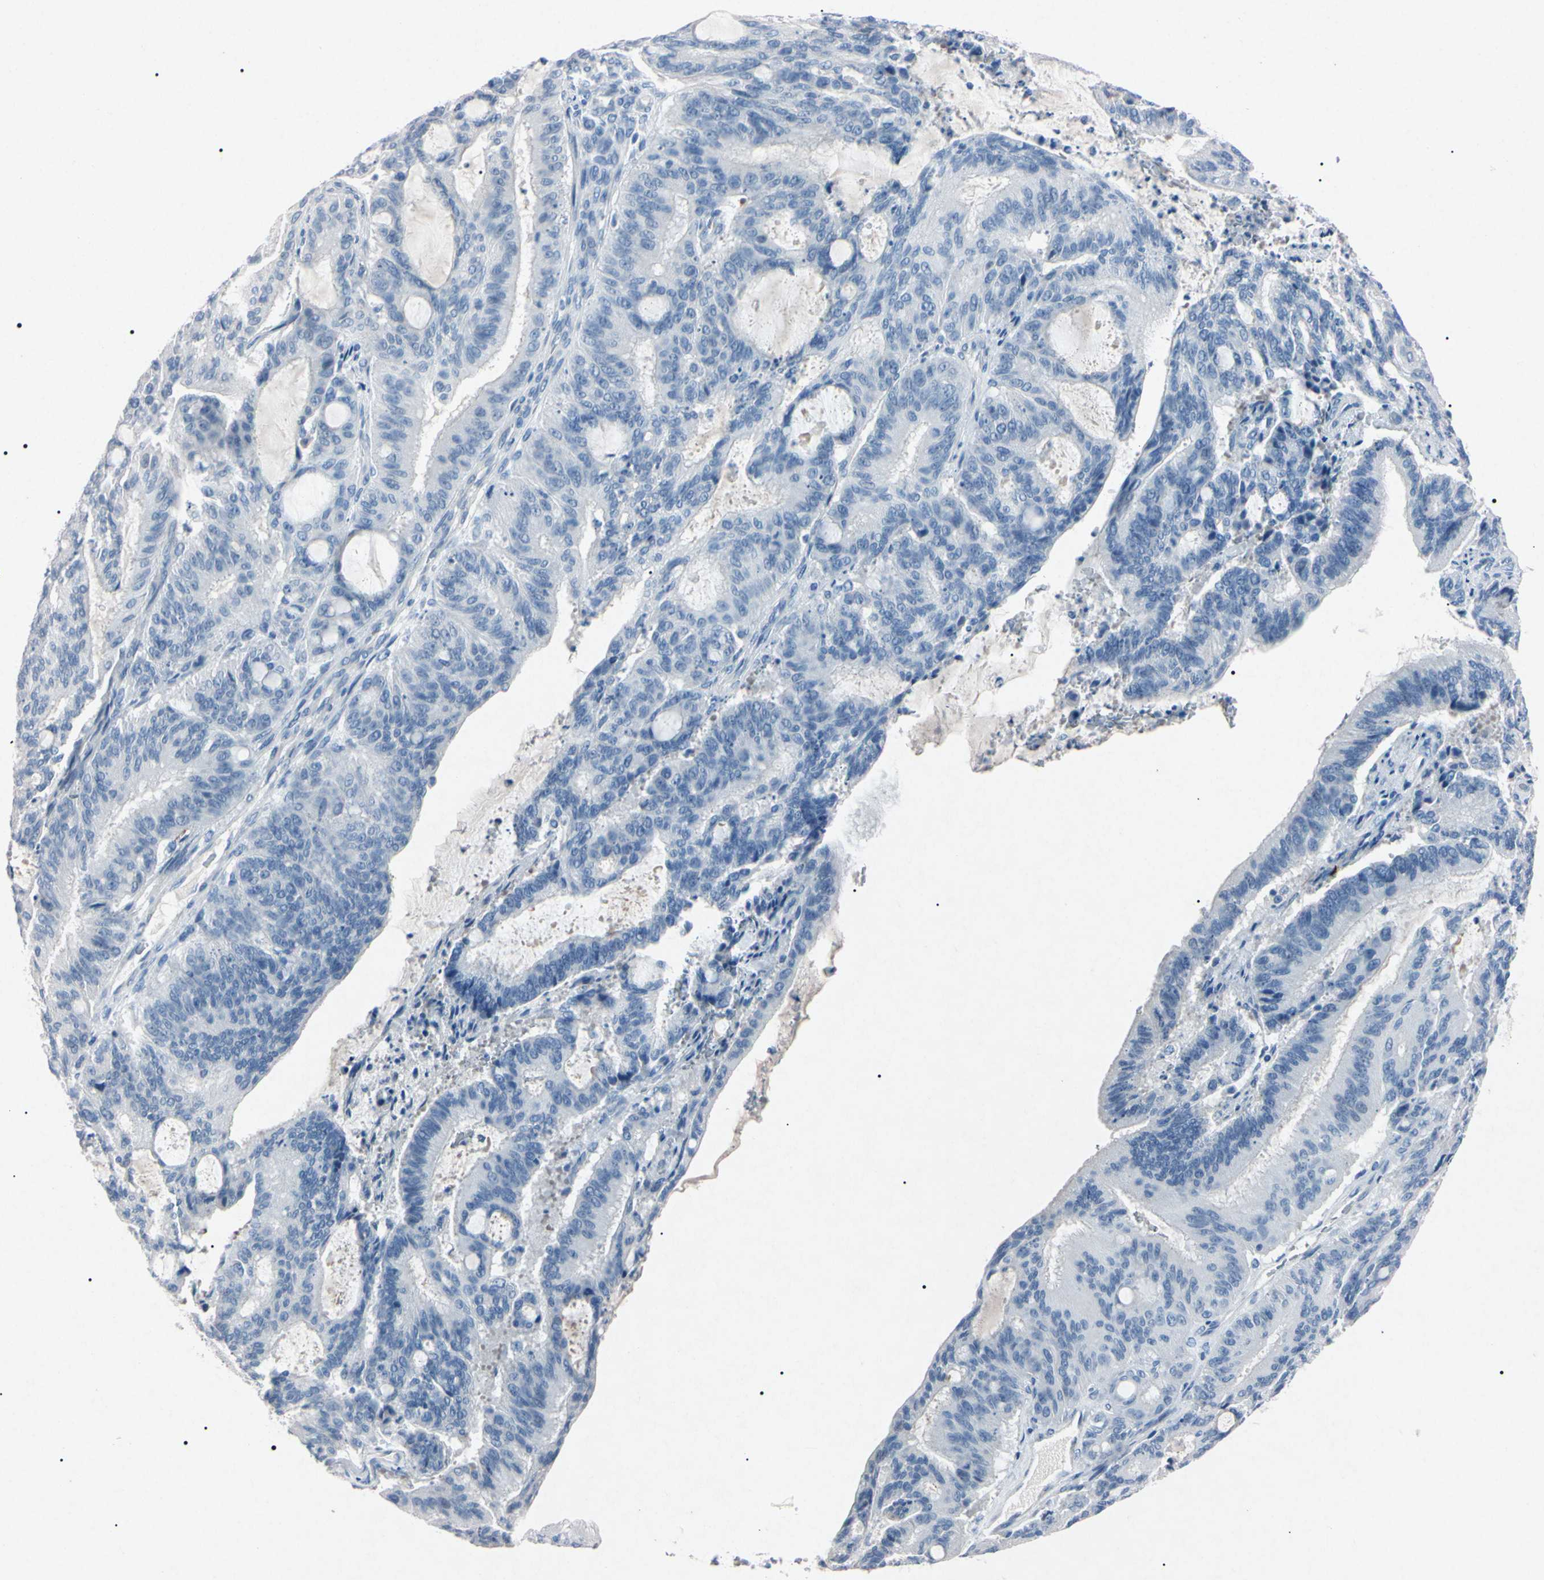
{"staining": {"intensity": "negative", "quantity": "none", "location": "none"}, "tissue": "liver cancer", "cell_type": "Tumor cells", "image_type": "cancer", "snomed": [{"axis": "morphology", "description": "Cholangiocarcinoma"}, {"axis": "topography", "description": "Liver"}], "caption": "The histopathology image displays no significant staining in tumor cells of cholangiocarcinoma (liver).", "gene": "ELN", "patient": {"sex": "female", "age": 73}}